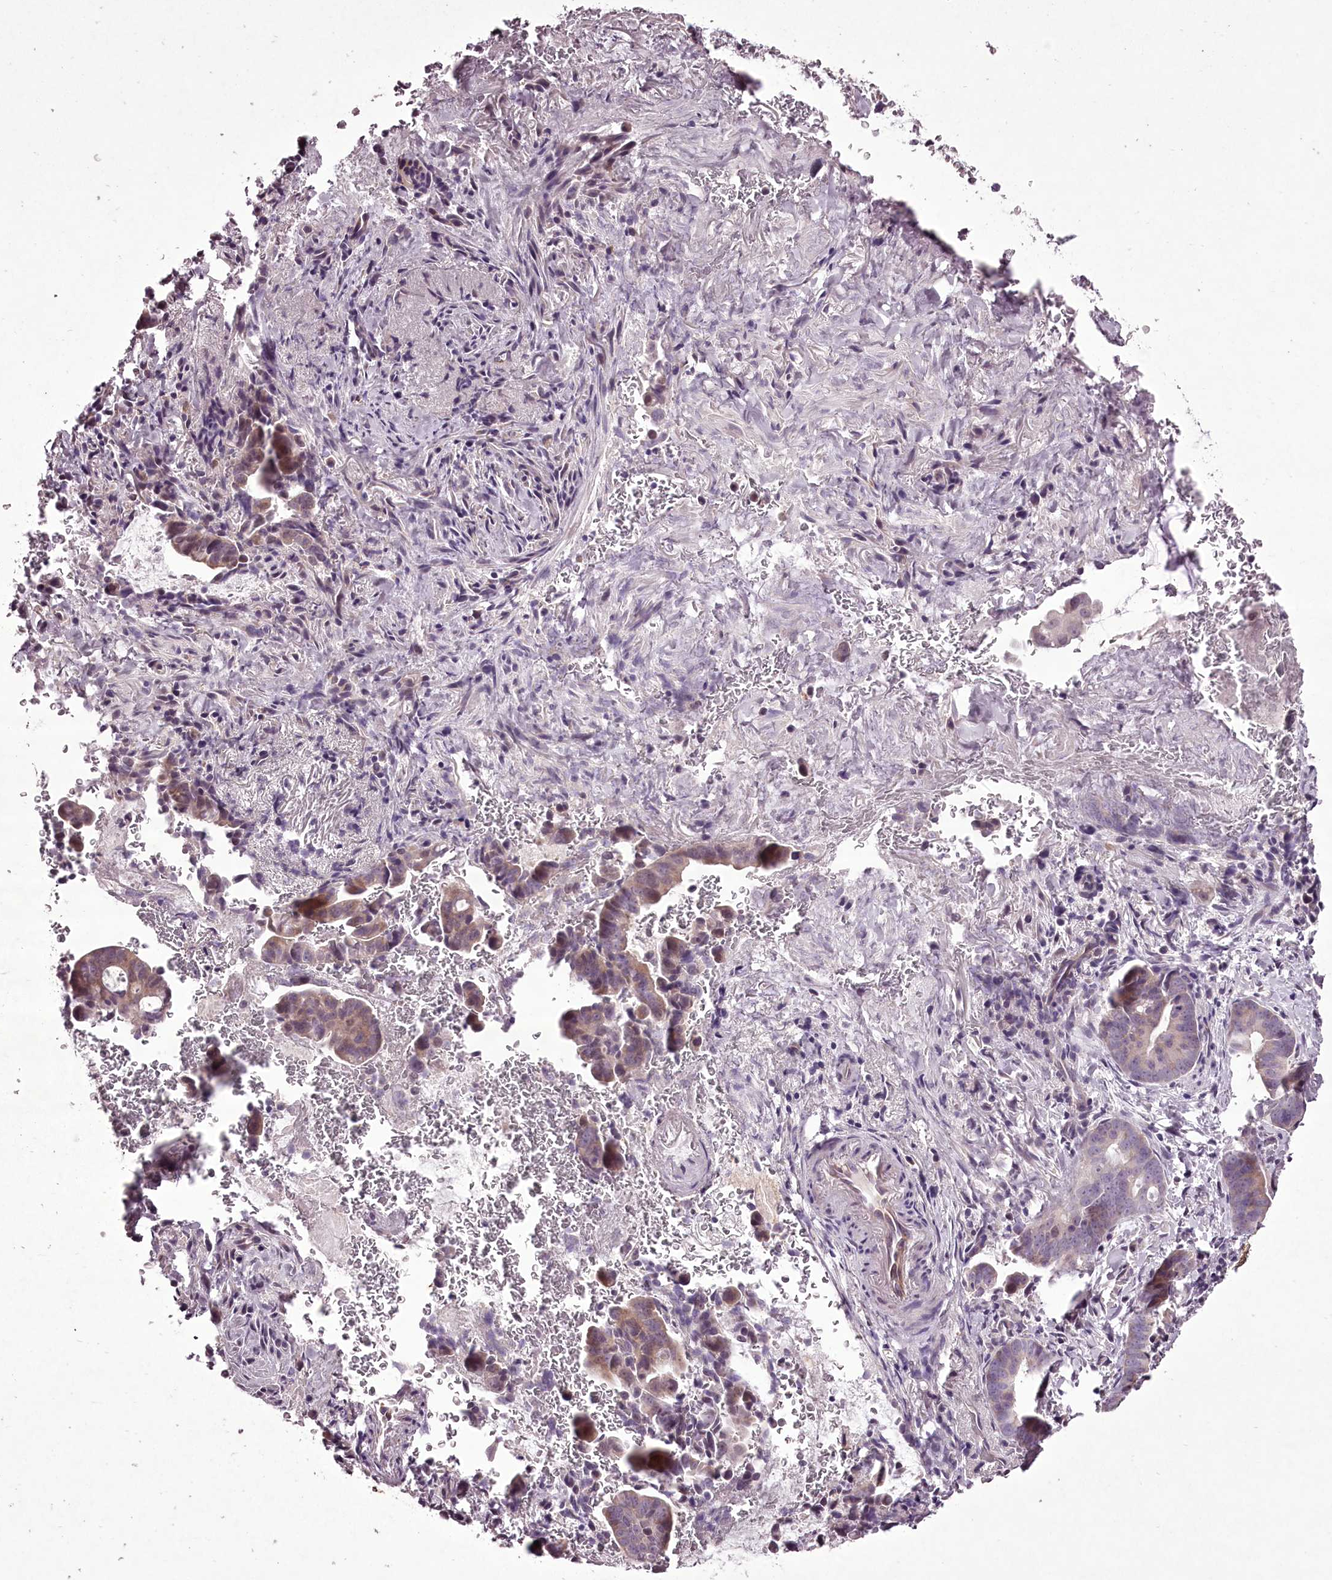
{"staining": {"intensity": "moderate", "quantity": "<25%", "location": "cytoplasmic/membranous"}, "tissue": "pancreatic cancer", "cell_type": "Tumor cells", "image_type": "cancer", "snomed": [{"axis": "morphology", "description": "Adenocarcinoma, NOS"}, {"axis": "topography", "description": "Pancreas"}], "caption": "Pancreatic cancer (adenocarcinoma) tissue displays moderate cytoplasmic/membranous expression in approximately <25% of tumor cells, visualized by immunohistochemistry.", "gene": "C1orf56", "patient": {"sex": "female", "age": 63}}